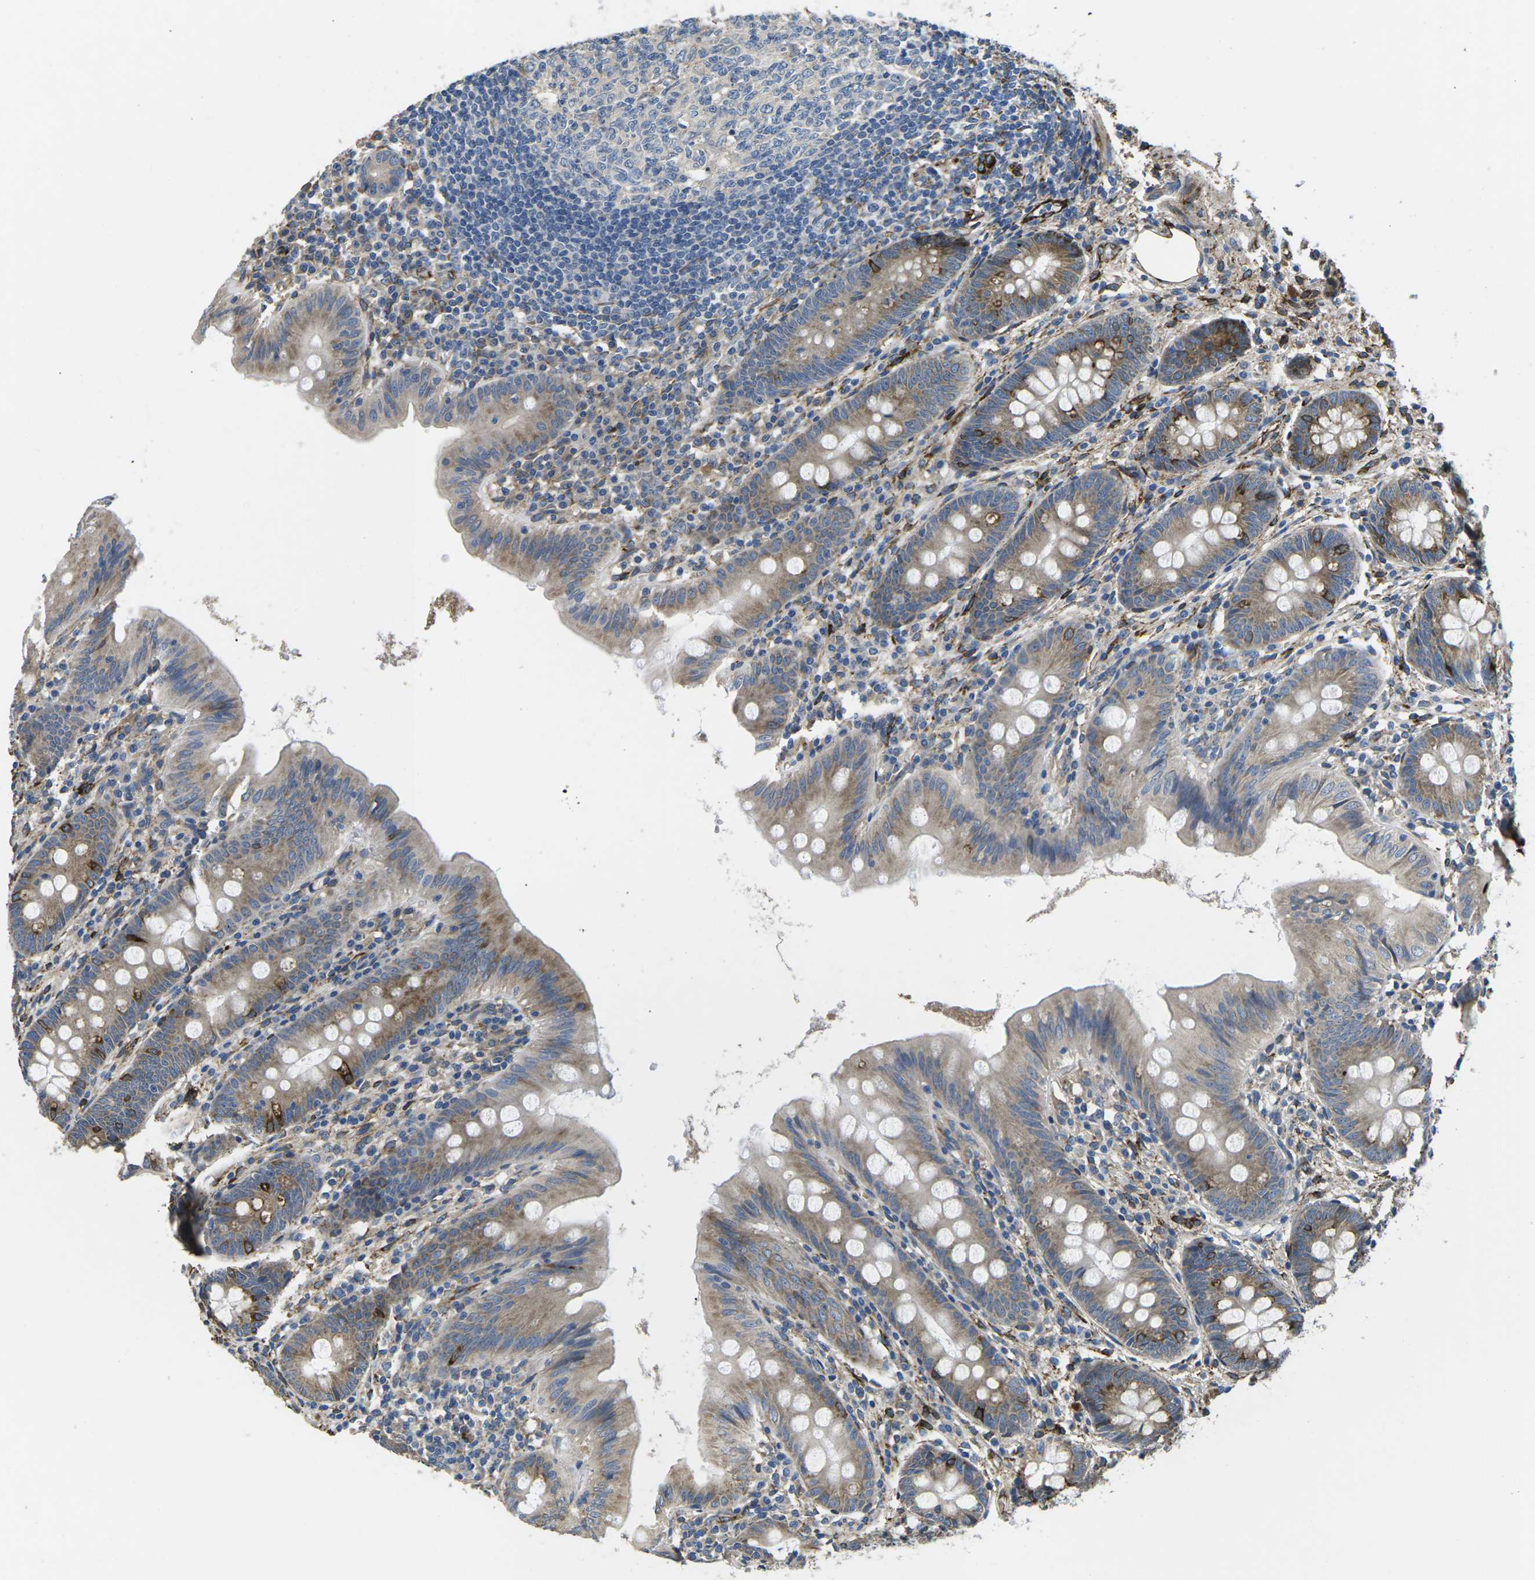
{"staining": {"intensity": "strong", "quantity": "<25%", "location": "cytoplasmic/membranous"}, "tissue": "appendix", "cell_type": "Glandular cells", "image_type": "normal", "snomed": [{"axis": "morphology", "description": "Normal tissue, NOS"}, {"axis": "topography", "description": "Appendix"}], "caption": "Immunohistochemical staining of benign human appendix demonstrates medium levels of strong cytoplasmic/membranous expression in approximately <25% of glandular cells. (DAB (3,3'-diaminobenzidine) IHC, brown staining for protein, blue staining for nuclei).", "gene": "PDZD8", "patient": {"sex": "male", "age": 56}}